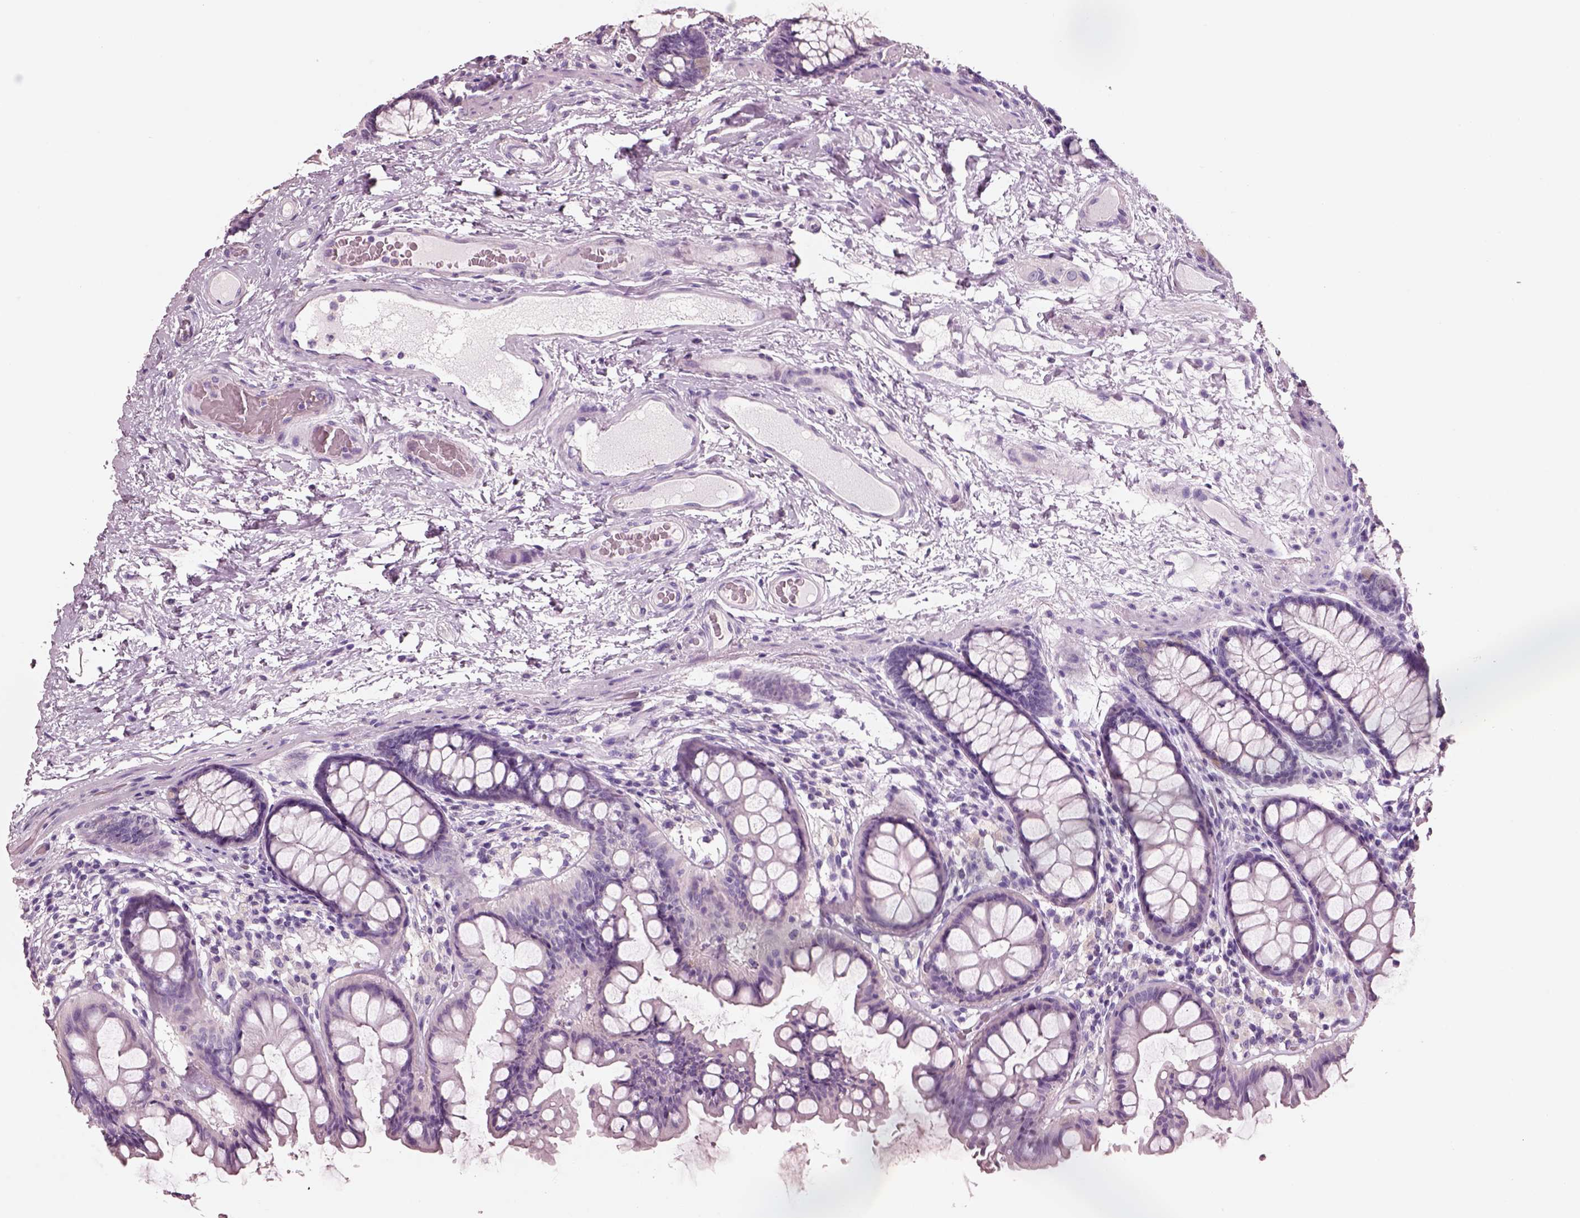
{"staining": {"intensity": "negative", "quantity": "none", "location": "none"}, "tissue": "colon", "cell_type": "Endothelial cells", "image_type": "normal", "snomed": [{"axis": "morphology", "description": "Normal tissue, NOS"}, {"axis": "topography", "description": "Colon"}], "caption": "High magnification brightfield microscopy of normal colon stained with DAB (brown) and counterstained with hematoxylin (blue): endothelial cells show no significant positivity.", "gene": "PNOC", "patient": {"sex": "female", "age": 65}}